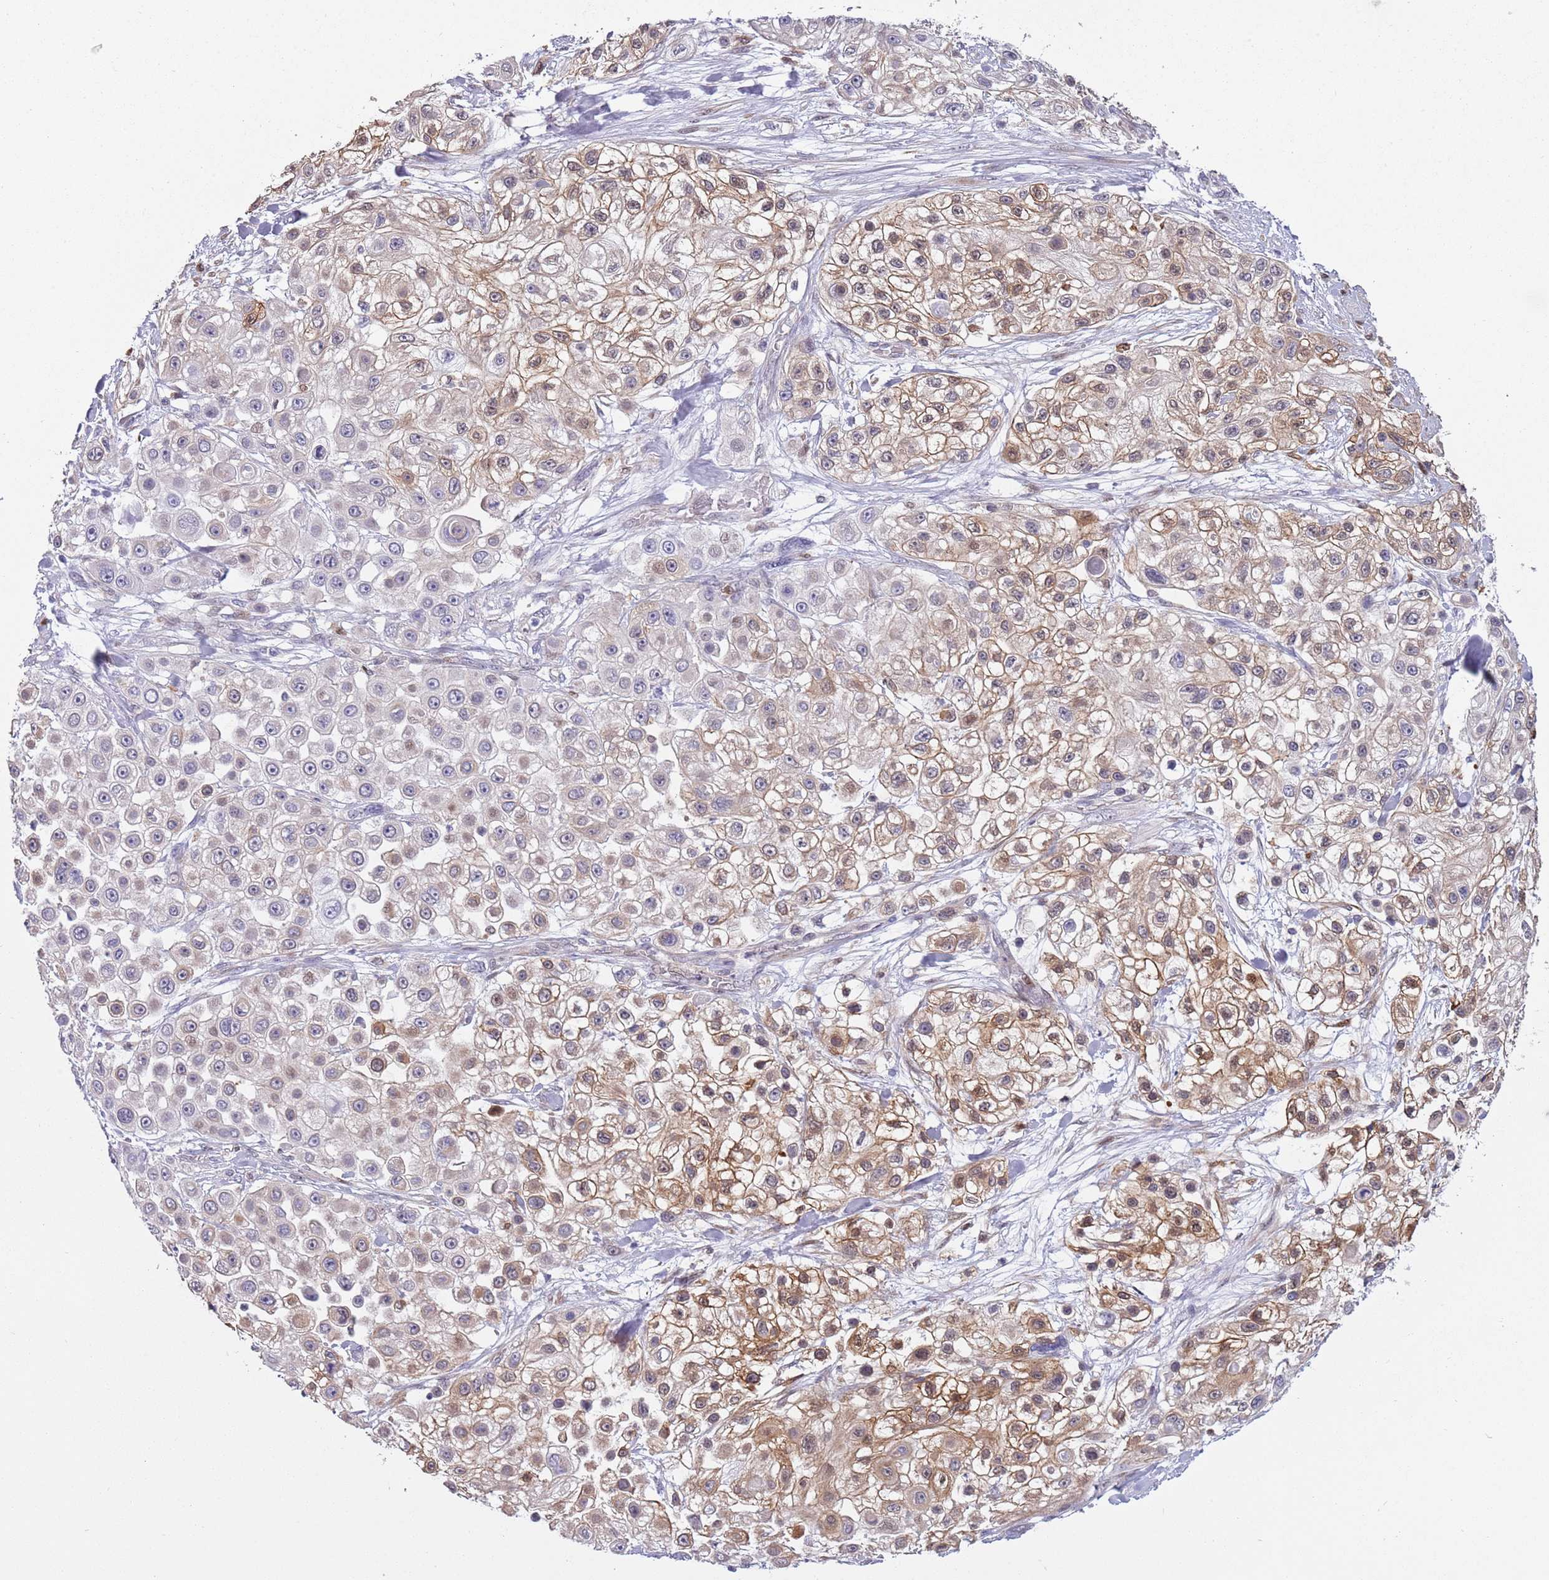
{"staining": {"intensity": "moderate", "quantity": "25%-75%", "location": "cytoplasmic/membranous"}, "tissue": "skin cancer", "cell_type": "Tumor cells", "image_type": "cancer", "snomed": [{"axis": "morphology", "description": "Squamous cell carcinoma, NOS"}, {"axis": "topography", "description": "Skin"}], "caption": "About 25%-75% of tumor cells in skin cancer (squamous cell carcinoma) show moderate cytoplasmic/membranous protein positivity as visualized by brown immunohistochemical staining.", "gene": "NBPF6", "patient": {"sex": "male", "age": 67}}